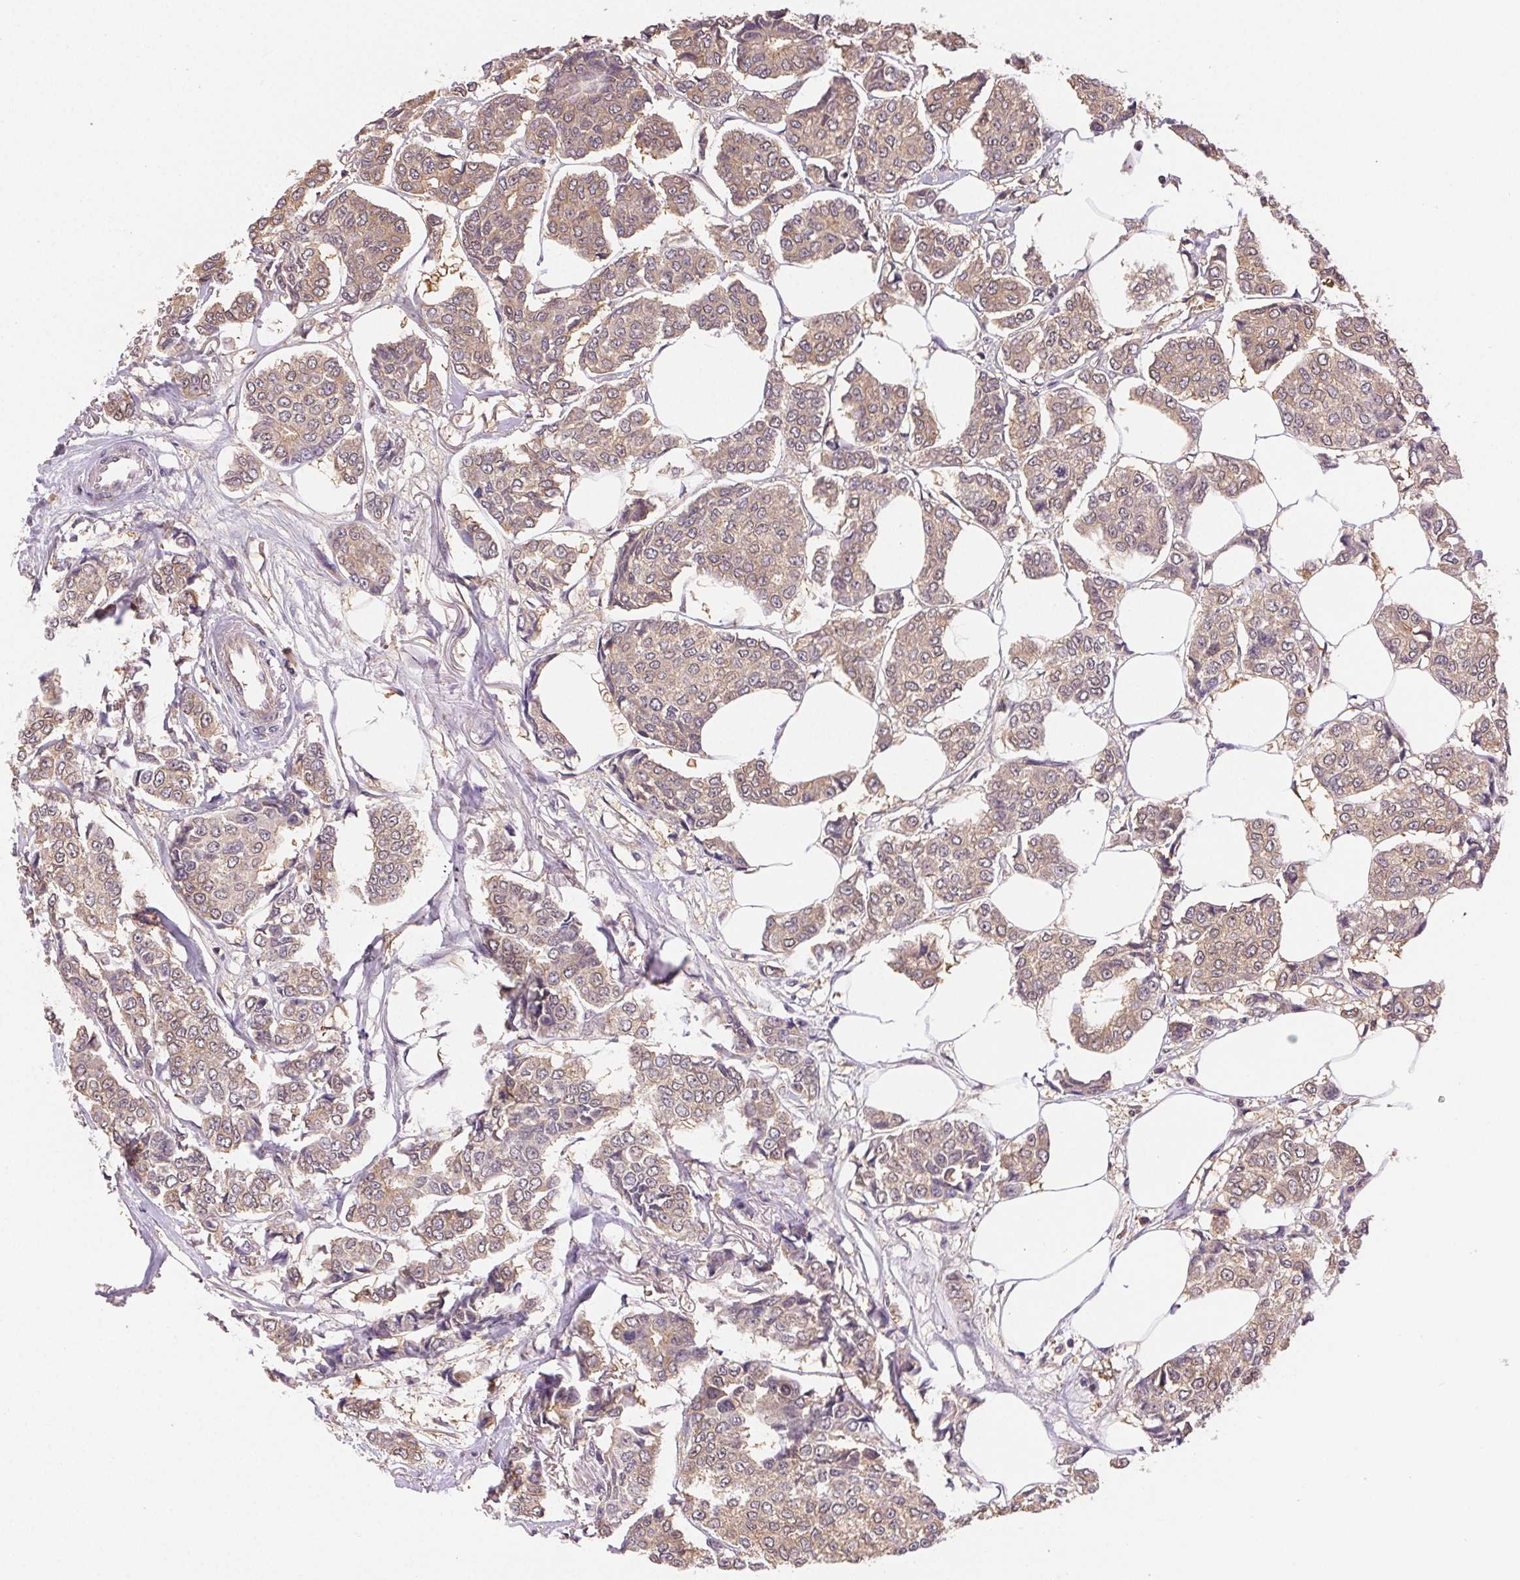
{"staining": {"intensity": "weak", "quantity": "25%-75%", "location": "cytoplasmic/membranous"}, "tissue": "breast cancer", "cell_type": "Tumor cells", "image_type": "cancer", "snomed": [{"axis": "morphology", "description": "Duct carcinoma"}, {"axis": "topography", "description": "Breast"}], "caption": "Weak cytoplasmic/membranous protein expression is identified in approximately 25%-75% of tumor cells in breast intraductal carcinoma.", "gene": "GDI2", "patient": {"sex": "female", "age": 94}}